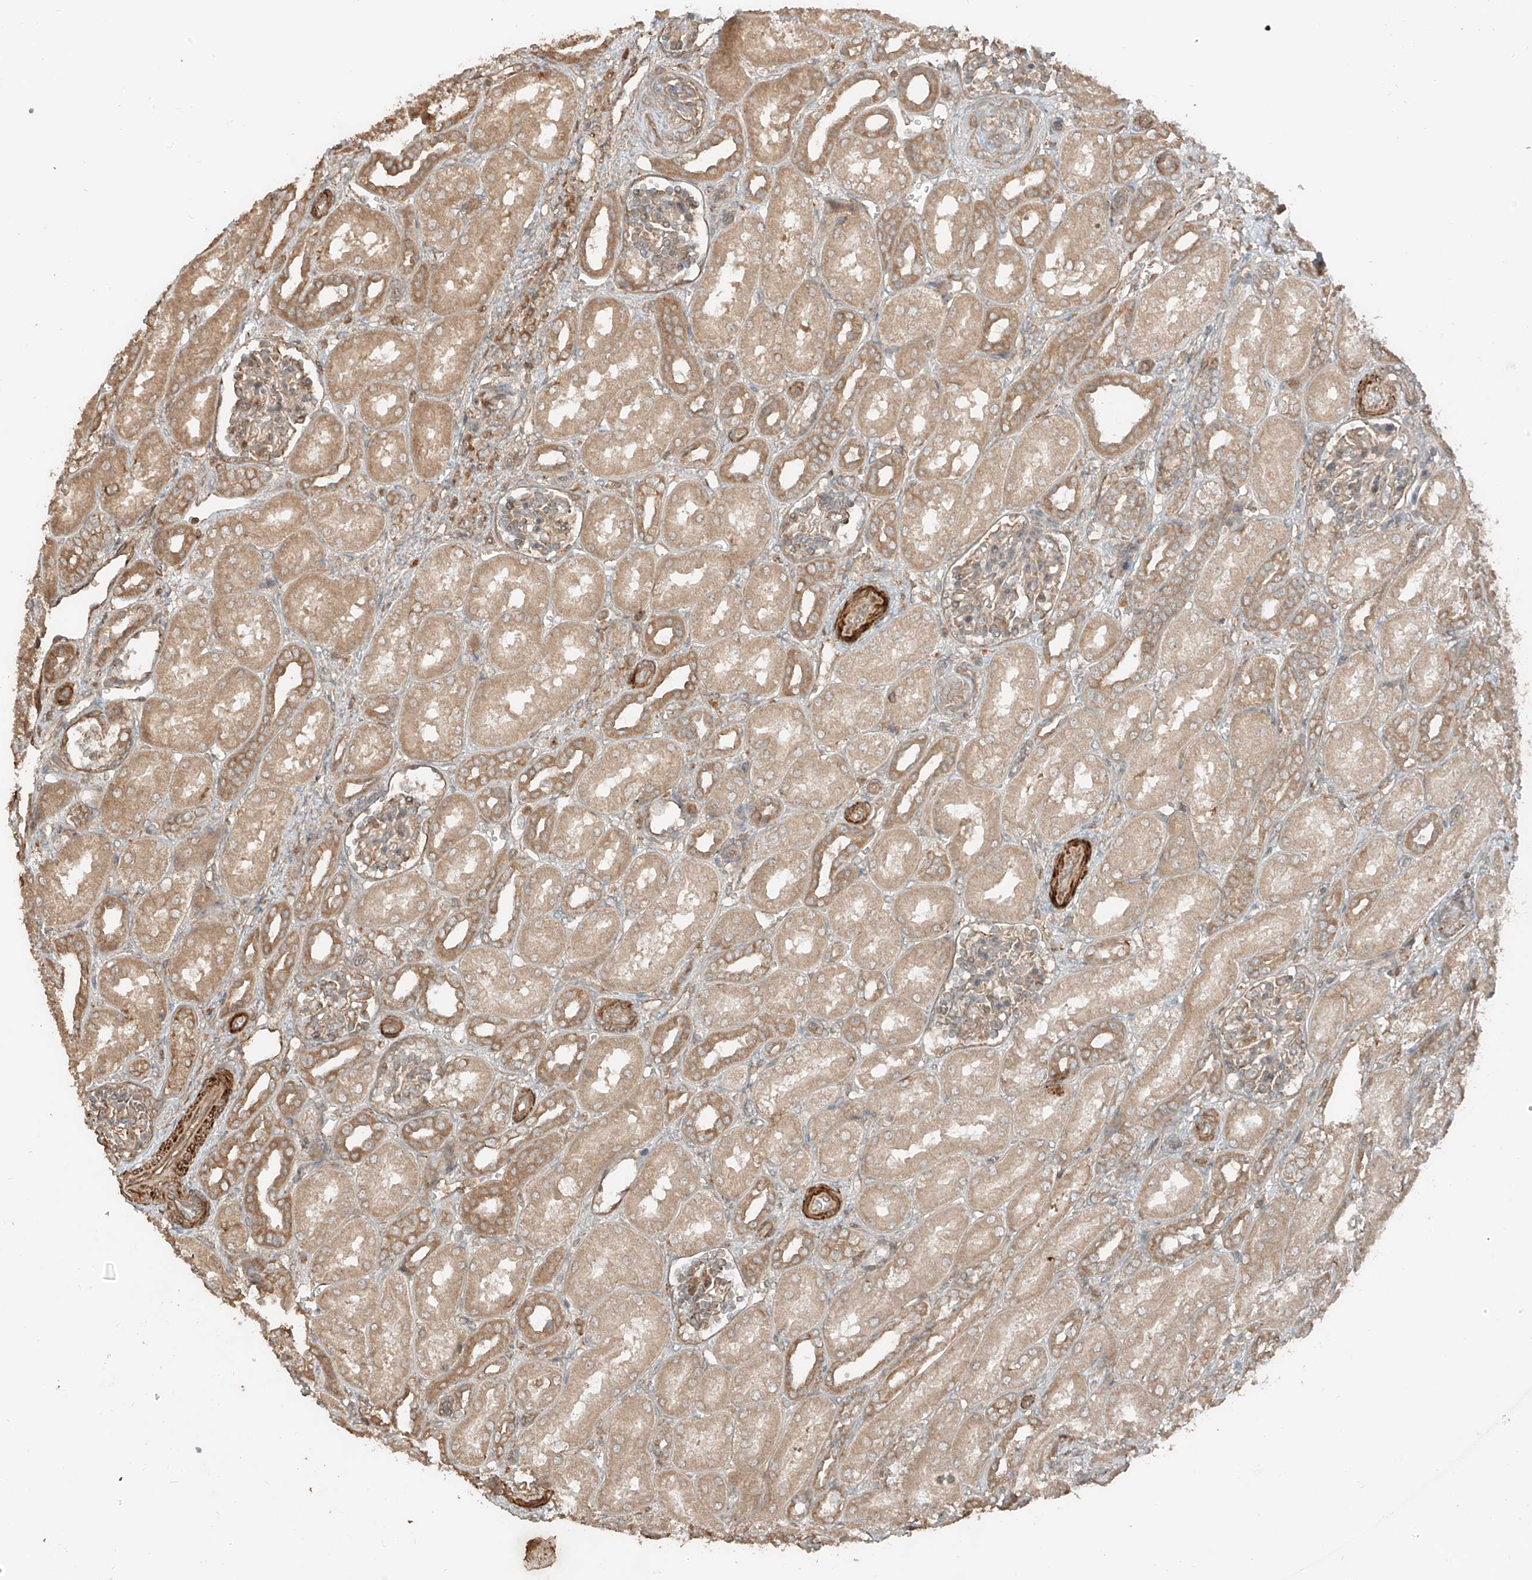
{"staining": {"intensity": "weak", "quantity": ">75%", "location": "cytoplasmic/membranous"}, "tissue": "kidney", "cell_type": "Cells in glomeruli", "image_type": "normal", "snomed": [{"axis": "morphology", "description": "Normal tissue, NOS"}, {"axis": "morphology", "description": "Neoplasm, malignant, NOS"}, {"axis": "topography", "description": "Kidney"}], "caption": "Immunohistochemistry (IHC) staining of benign kidney, which displays low levels of weak cytoplasmic/membranous expression in approximately >75% of cells in glomeruli indicating weak cytoplasmic/membranous protein staining. The staining was performed using DAB (3,3'-diaminobenzidine) (brown) for protein detection and nuclei were counterstained in hematoxylin (blue).", "gene": "ANKZF1", "patient": {"sex": "female", "age": 1}}